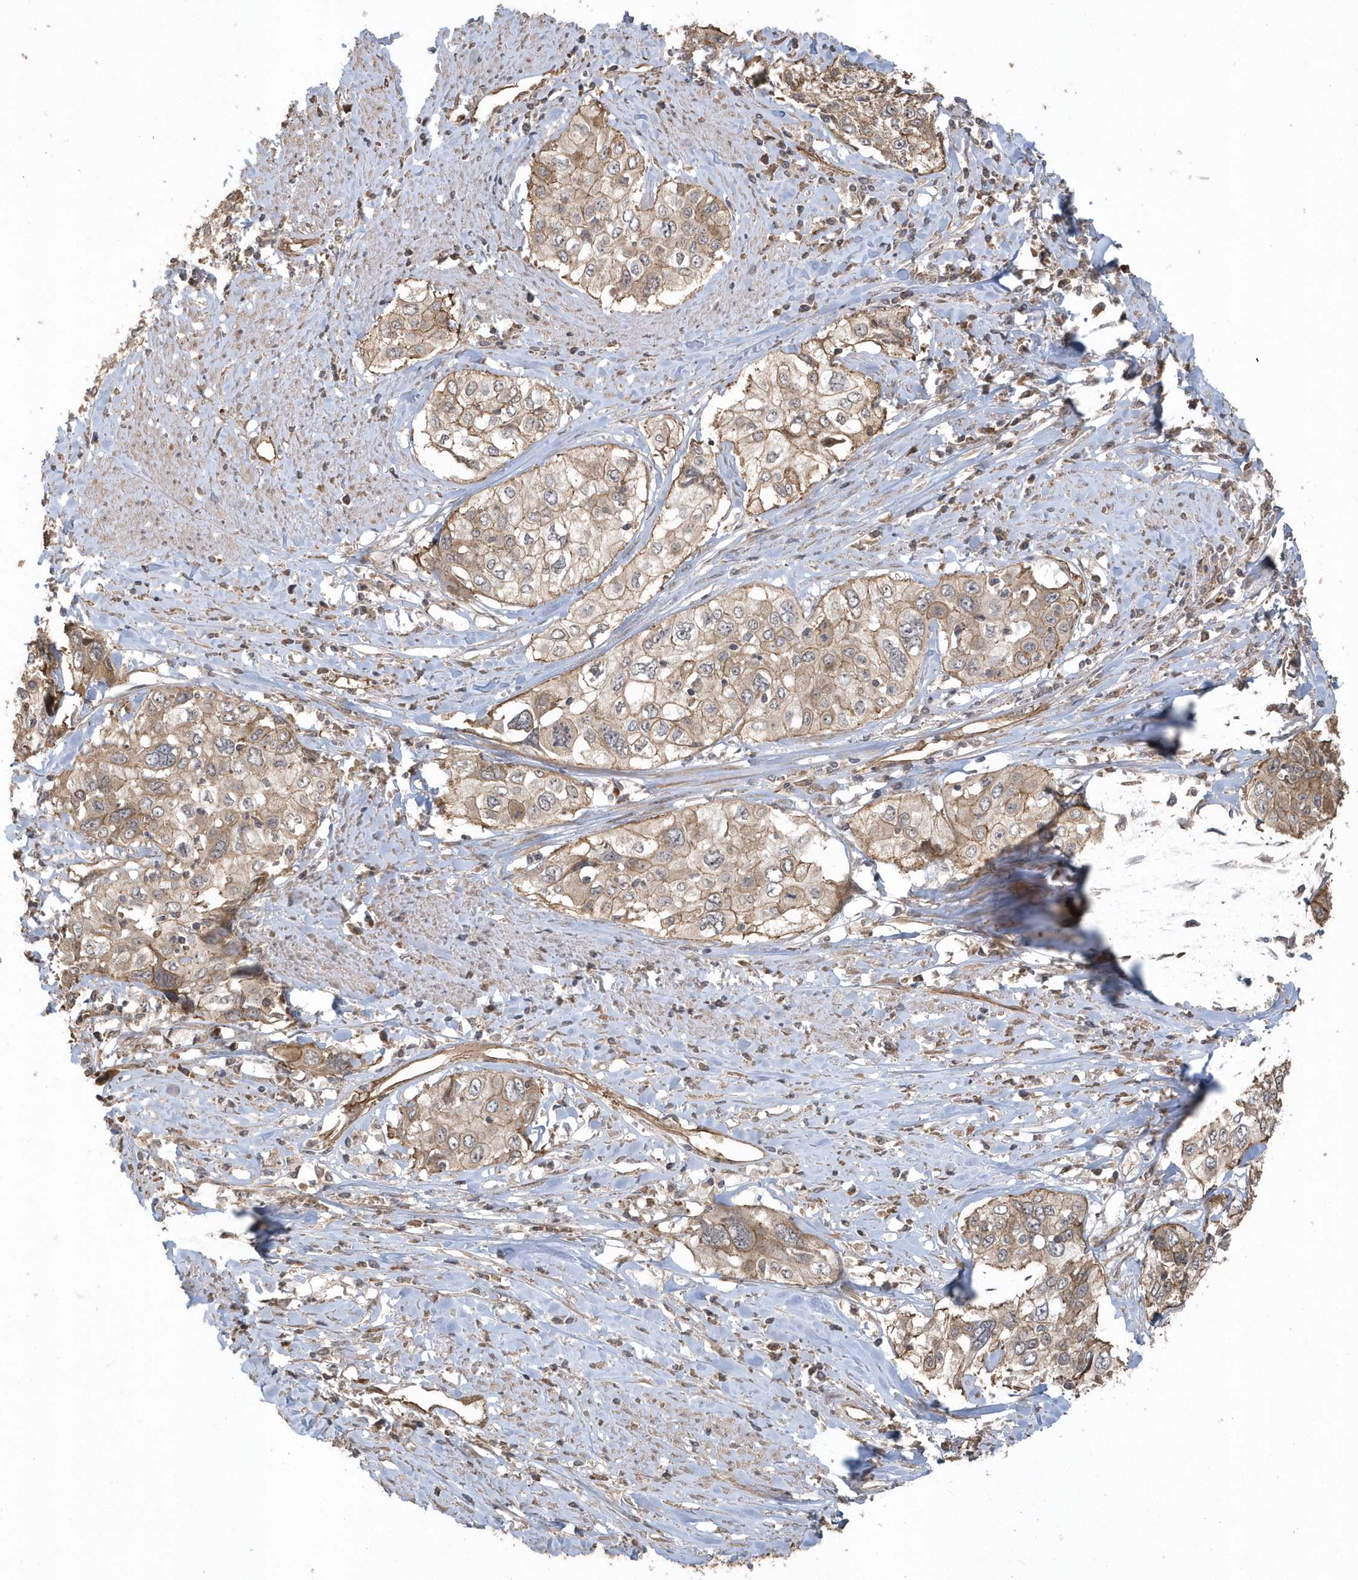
{"staining": {"intensity": "moderate", "quantity": ">75%", "location": "cytoplasmic/membranous"}, "tissue": "cervical cancer", "cell_type": "Tumor cells", "image_type": "cancer", "snomed": [{"axis": "morphology", "description": "Squamous cell carcinoma, NOS"}, {"axis": "topography", "description": "Cervix"}], "caption": "An immunohistochemistry photomicrograph of neoplastic tissue is shown. Protein staining in brown highlights moderate cytoplasmic/membranous positivity in cervical cancer within tumor cells.", "gene": "HERPUD1", "patient": {"sex": "female", "age": 31}}